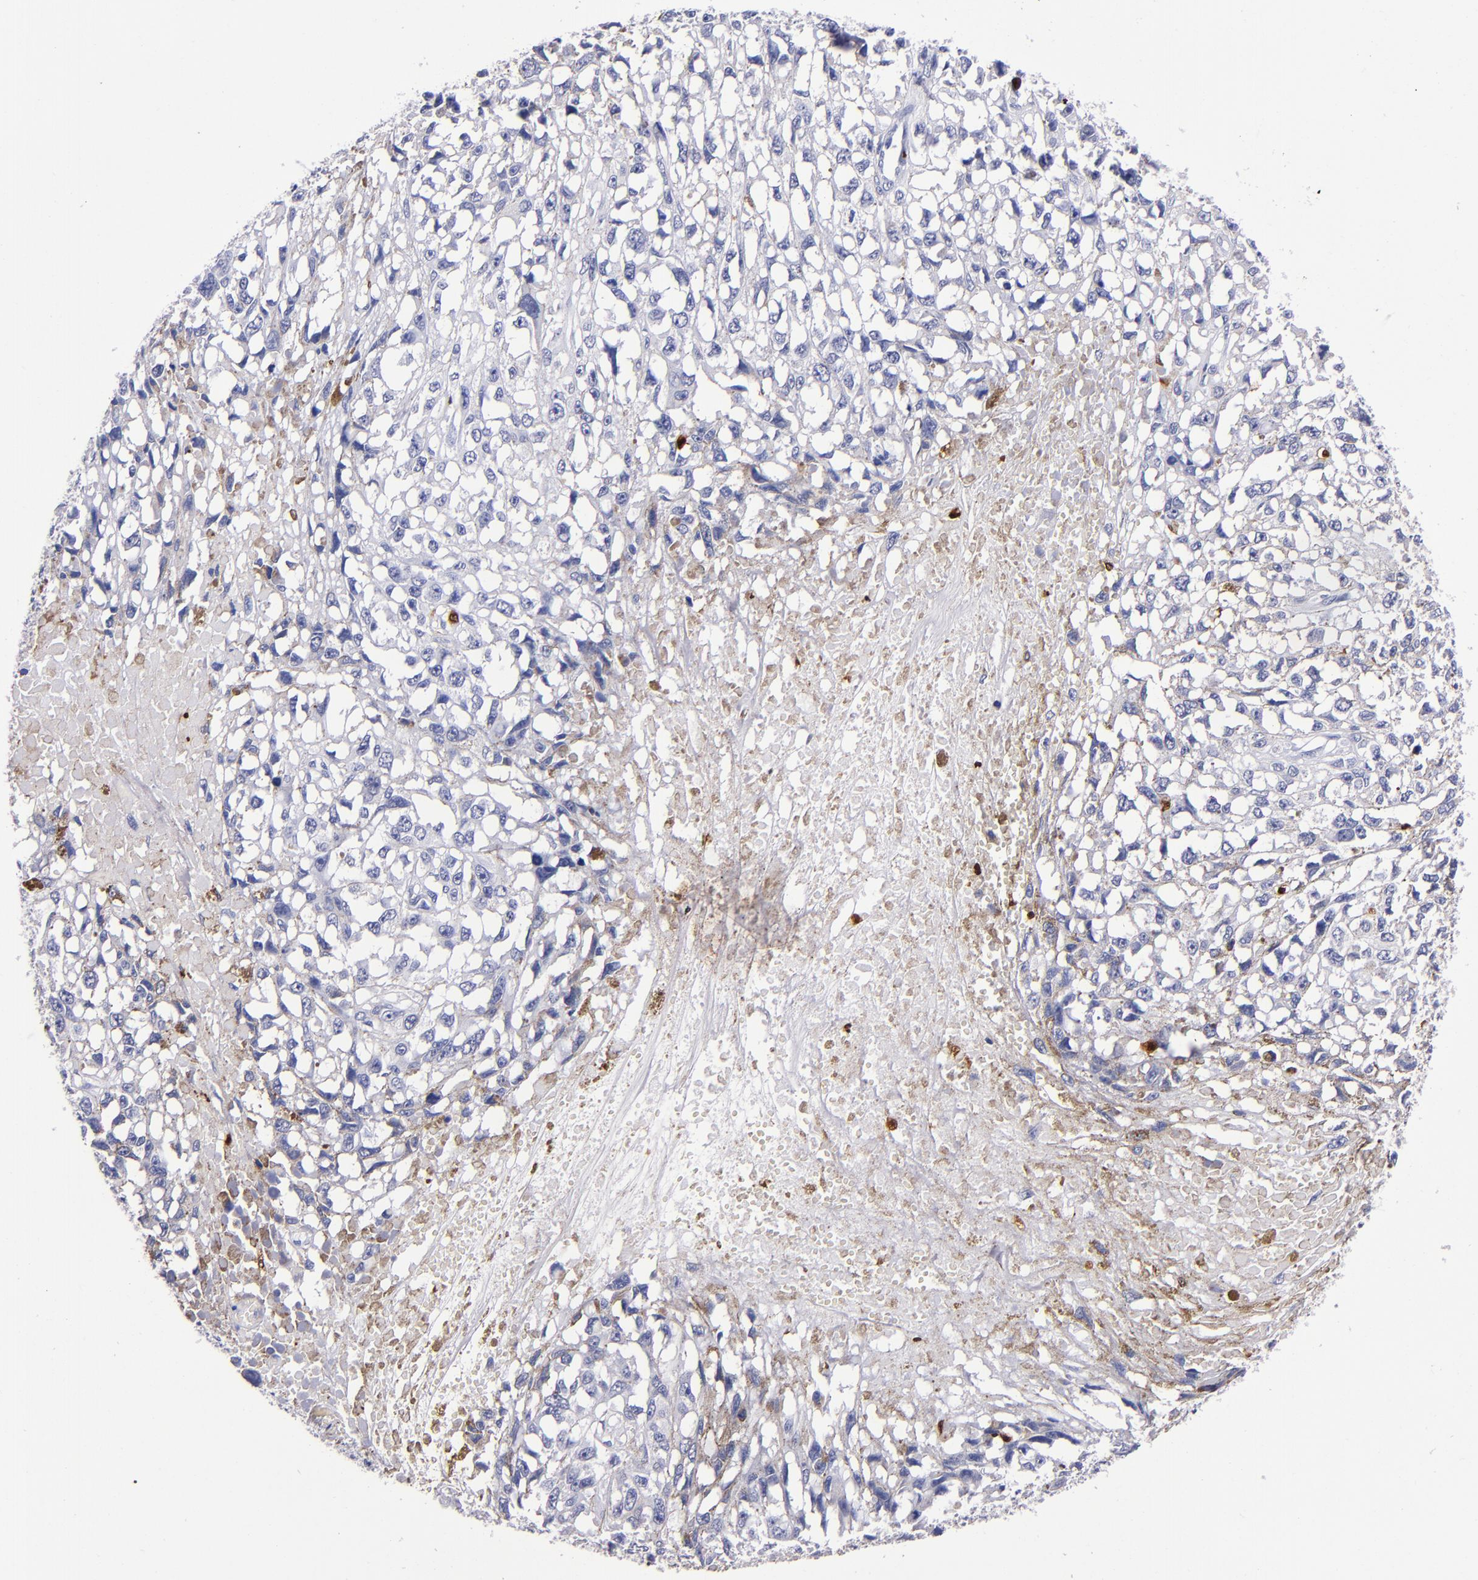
{"staining": {"intensity": "moderate", "quantity": "<25%", "location": "cytoplasmic/membranous"}, "tissue": "melanoma", "cell_type": "Tumor cells", "image_type": "cancer", "snomed": [{"axis": "morphology", "description": "Malignant melanoma, Metastatic site"}, {"axis": "topography", "description": "Lymph node"}], "caption": "Protein analysis of malignant melanoma (metastatic site) tissue shows moderate cytoplasmic/membranous expression in about <25% of tumor cells. (DAB IHC with brightfield microscopy, high magnification).", "gene": "S100A8", "patient": {"sex": "male", "age": 59}}